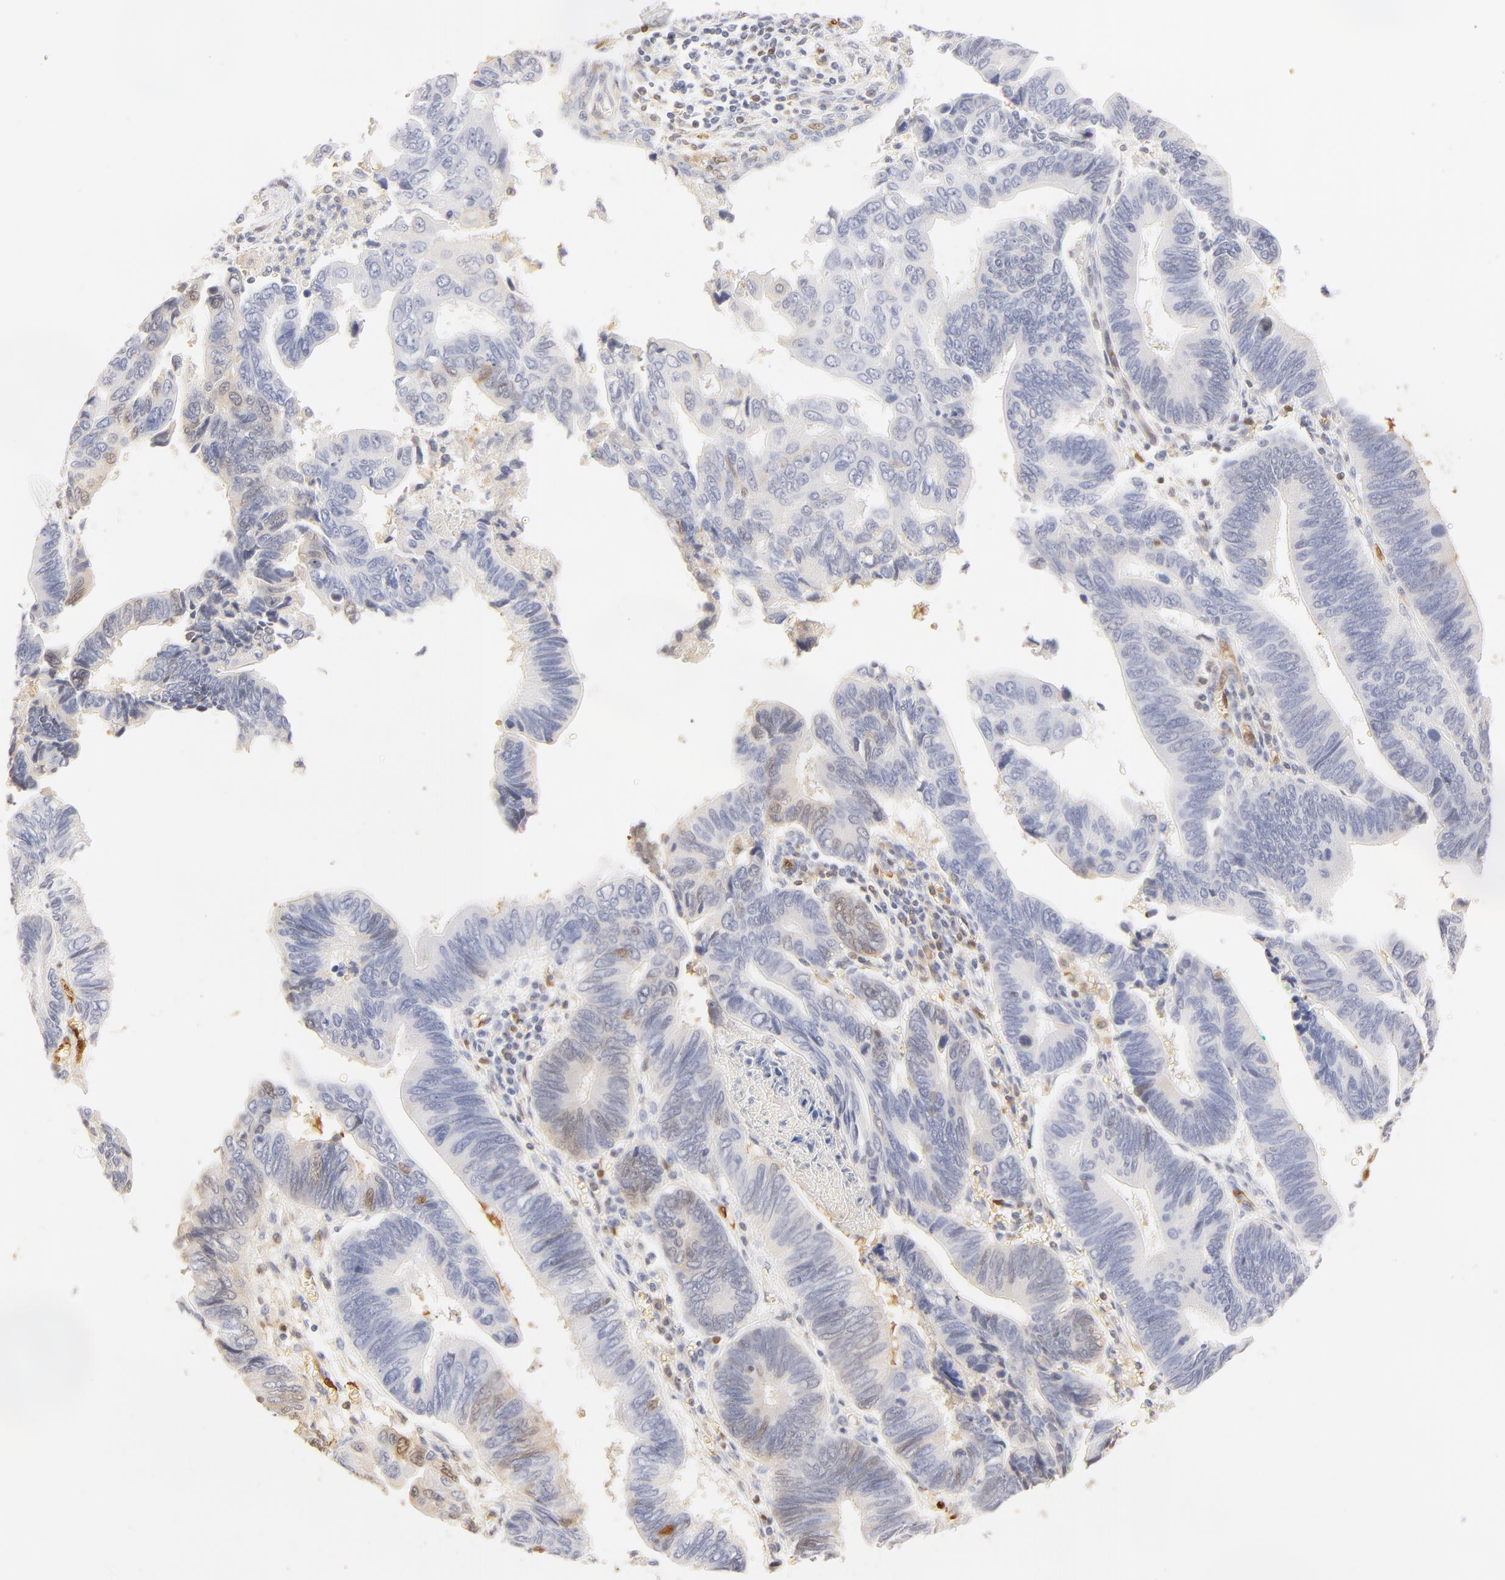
{"staining": {"intensity": "negative", "quantity": "none", "location": "none"}, "tissue": "pancreatic cancer", "cell_type": "Tumor cells", "image_type": "cancer", "snomed": [{"axis": "morphology", "description": "Adenocarcinoma, NOS"}, {"axis": "topography", "description": "Pancreas"}], "caption": "The immunohistochemistry (IHC) image has no significant expression in tumor cells of pancreatic adenocarcinoma tissue. The staining is performed using DAB (3,3'-diaminobenzidine) brown chromogen with nuclei counter-stained in using hematoxylin.", "gene": "CA2", "patient": {"sex": "female", "age": 70}}